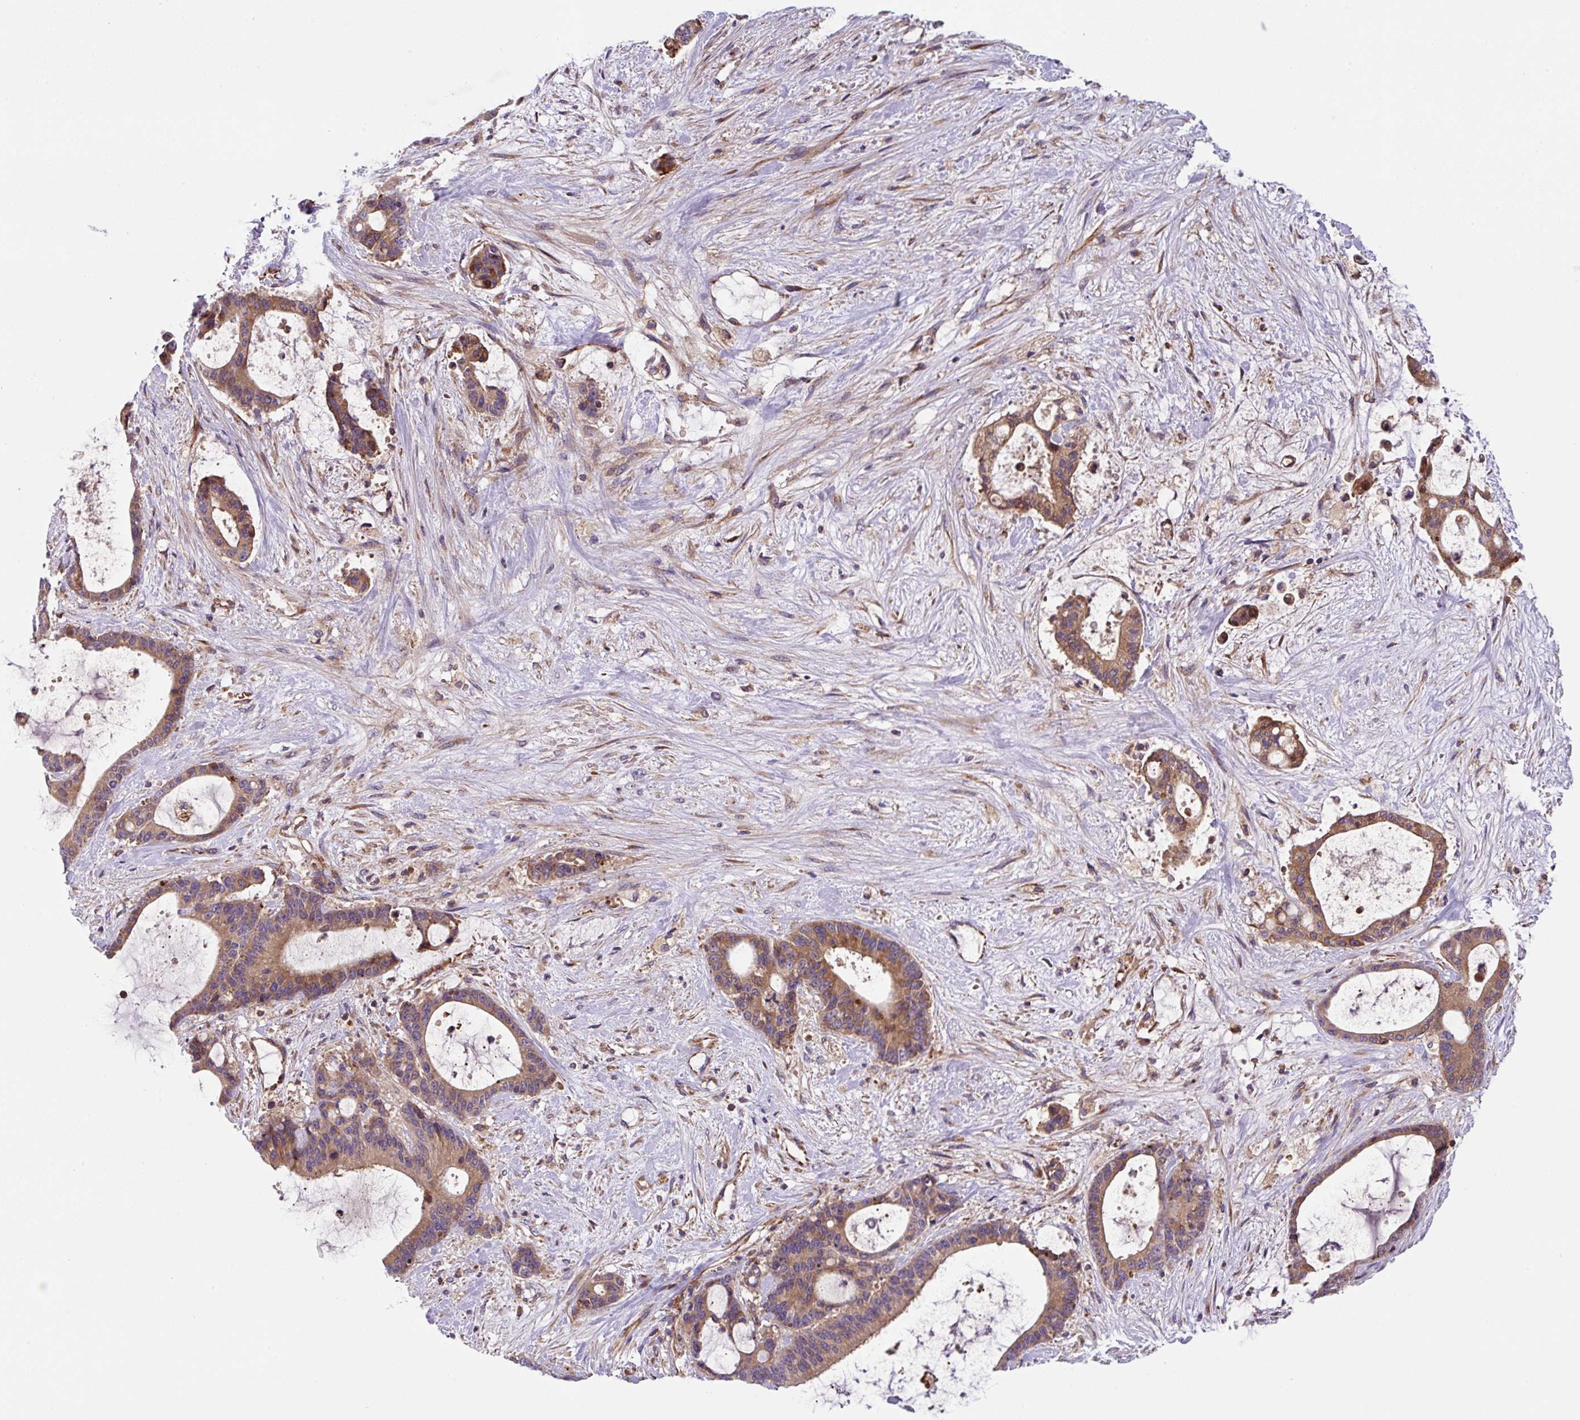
{"staining": {"intensity": "moderate", "quantity": ">75%", "location": "cytoplasmic/membranous"}, "tissue": "liver cancer", "cell_type": "Tumor cells", "image_type": "cancer", "snomed": [{"axis": "morphology", "description": "Normal tissue, NOS"}, {"axis": "morphology", "description": "Cholangiocarcinoma"}, {"axis": "topography", "description": "Liver"}, {"axis": "topography", "description": "Peripheral nerve tissue"}], "caption": "Liver cancer tissue reveals moderate cytoplasmic/membranous positivity in about >75% of tumor cells", "gene": "APOBEC3D", "patient": {"sex": "female", "age": 73}}